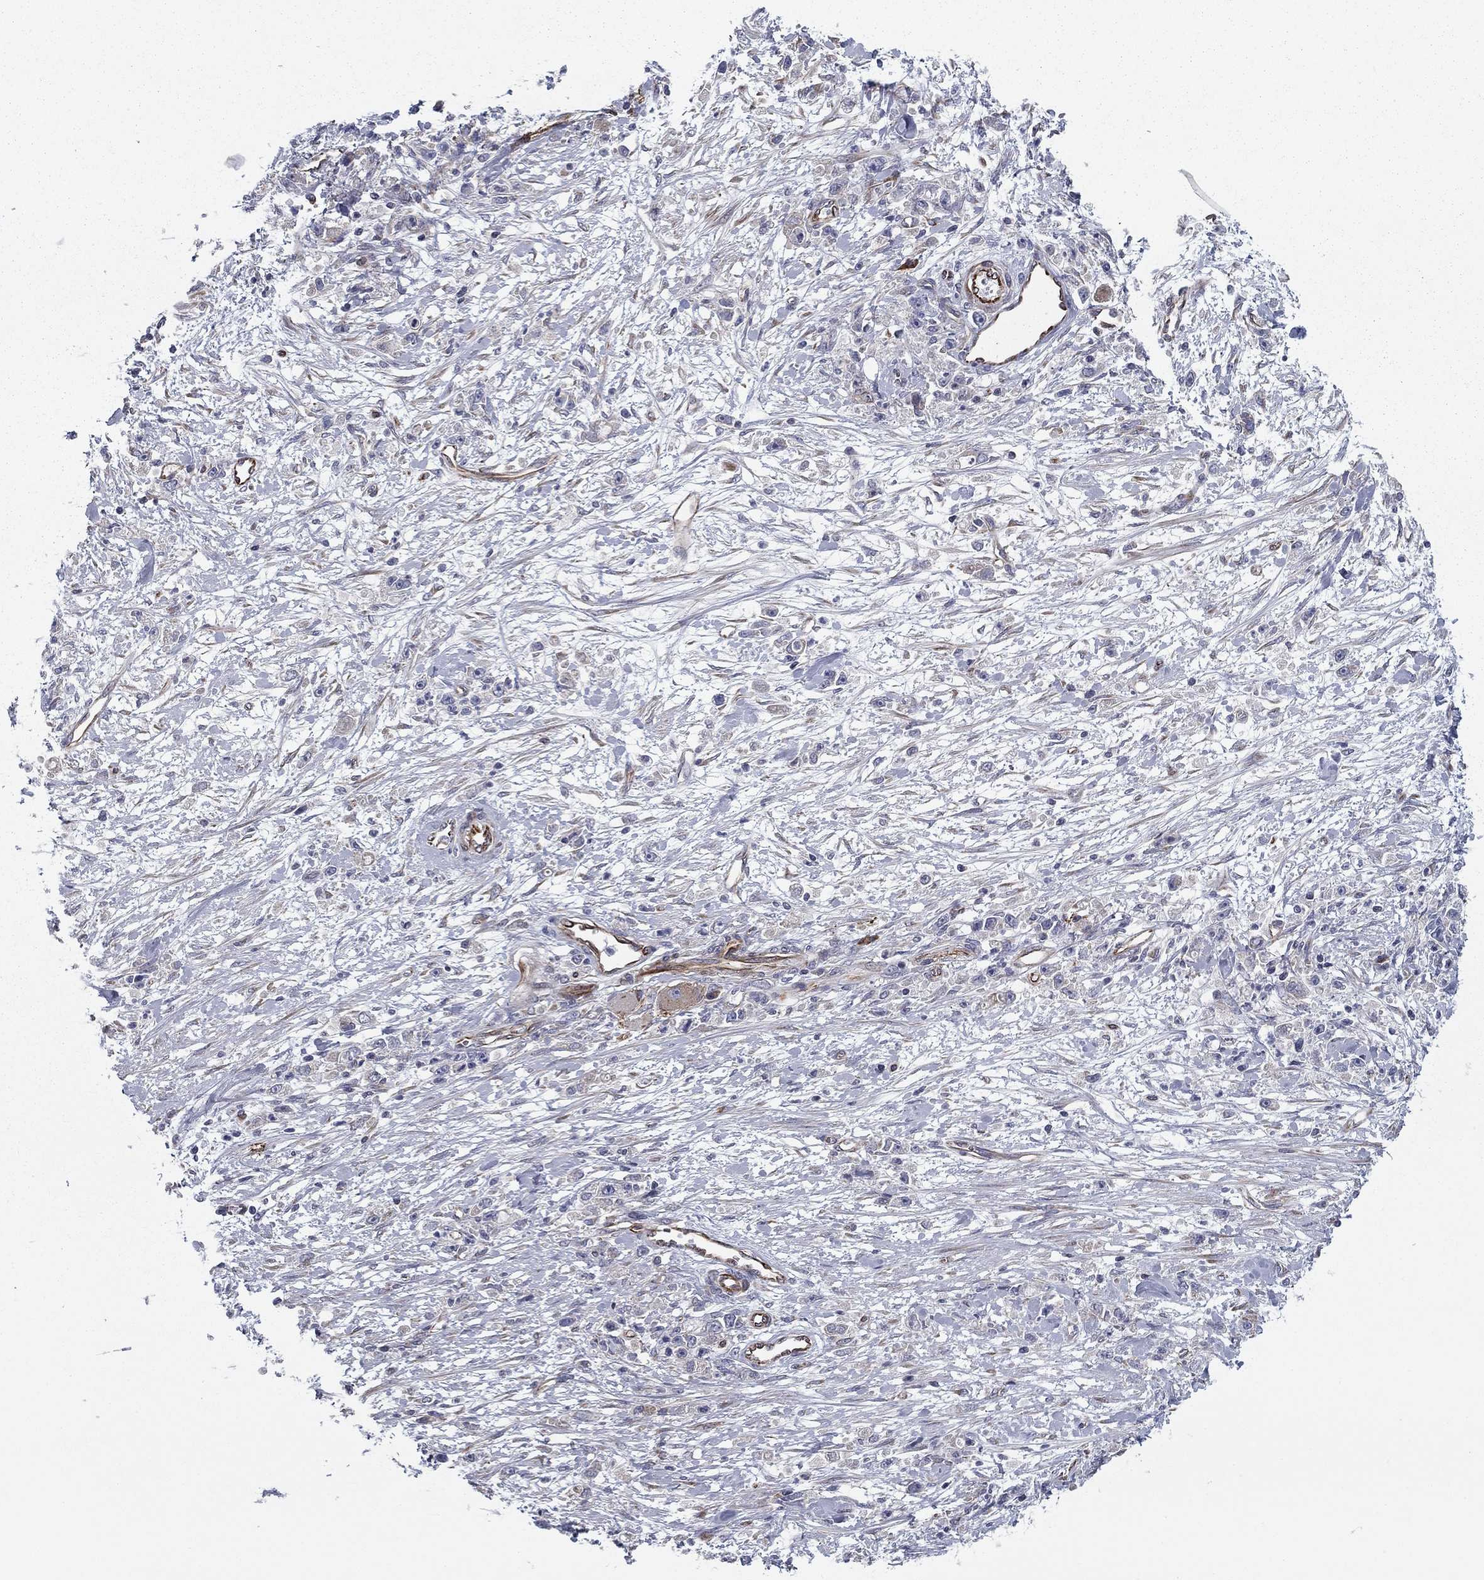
{"staining": {"intensity": "negative", "quantity": "none", "location": "none"}, "tissue": "stomach cancer", "cell_type": "Tumor cells", "image_type": "cancer", "snomed": [{"axis": "morphology", "description": "Adenocarcinoma, NOS"}, {"axis": "topography", "description": "Stomach"}], "caption": "Immunohistochemistry (IHC) photomicrograph of stomach adenocarcinoma stained for a protein (brown), which displays no staining in tumor cells.", "gene": "CLSTN1", "patient": {"sex": "female", "age": 59}}